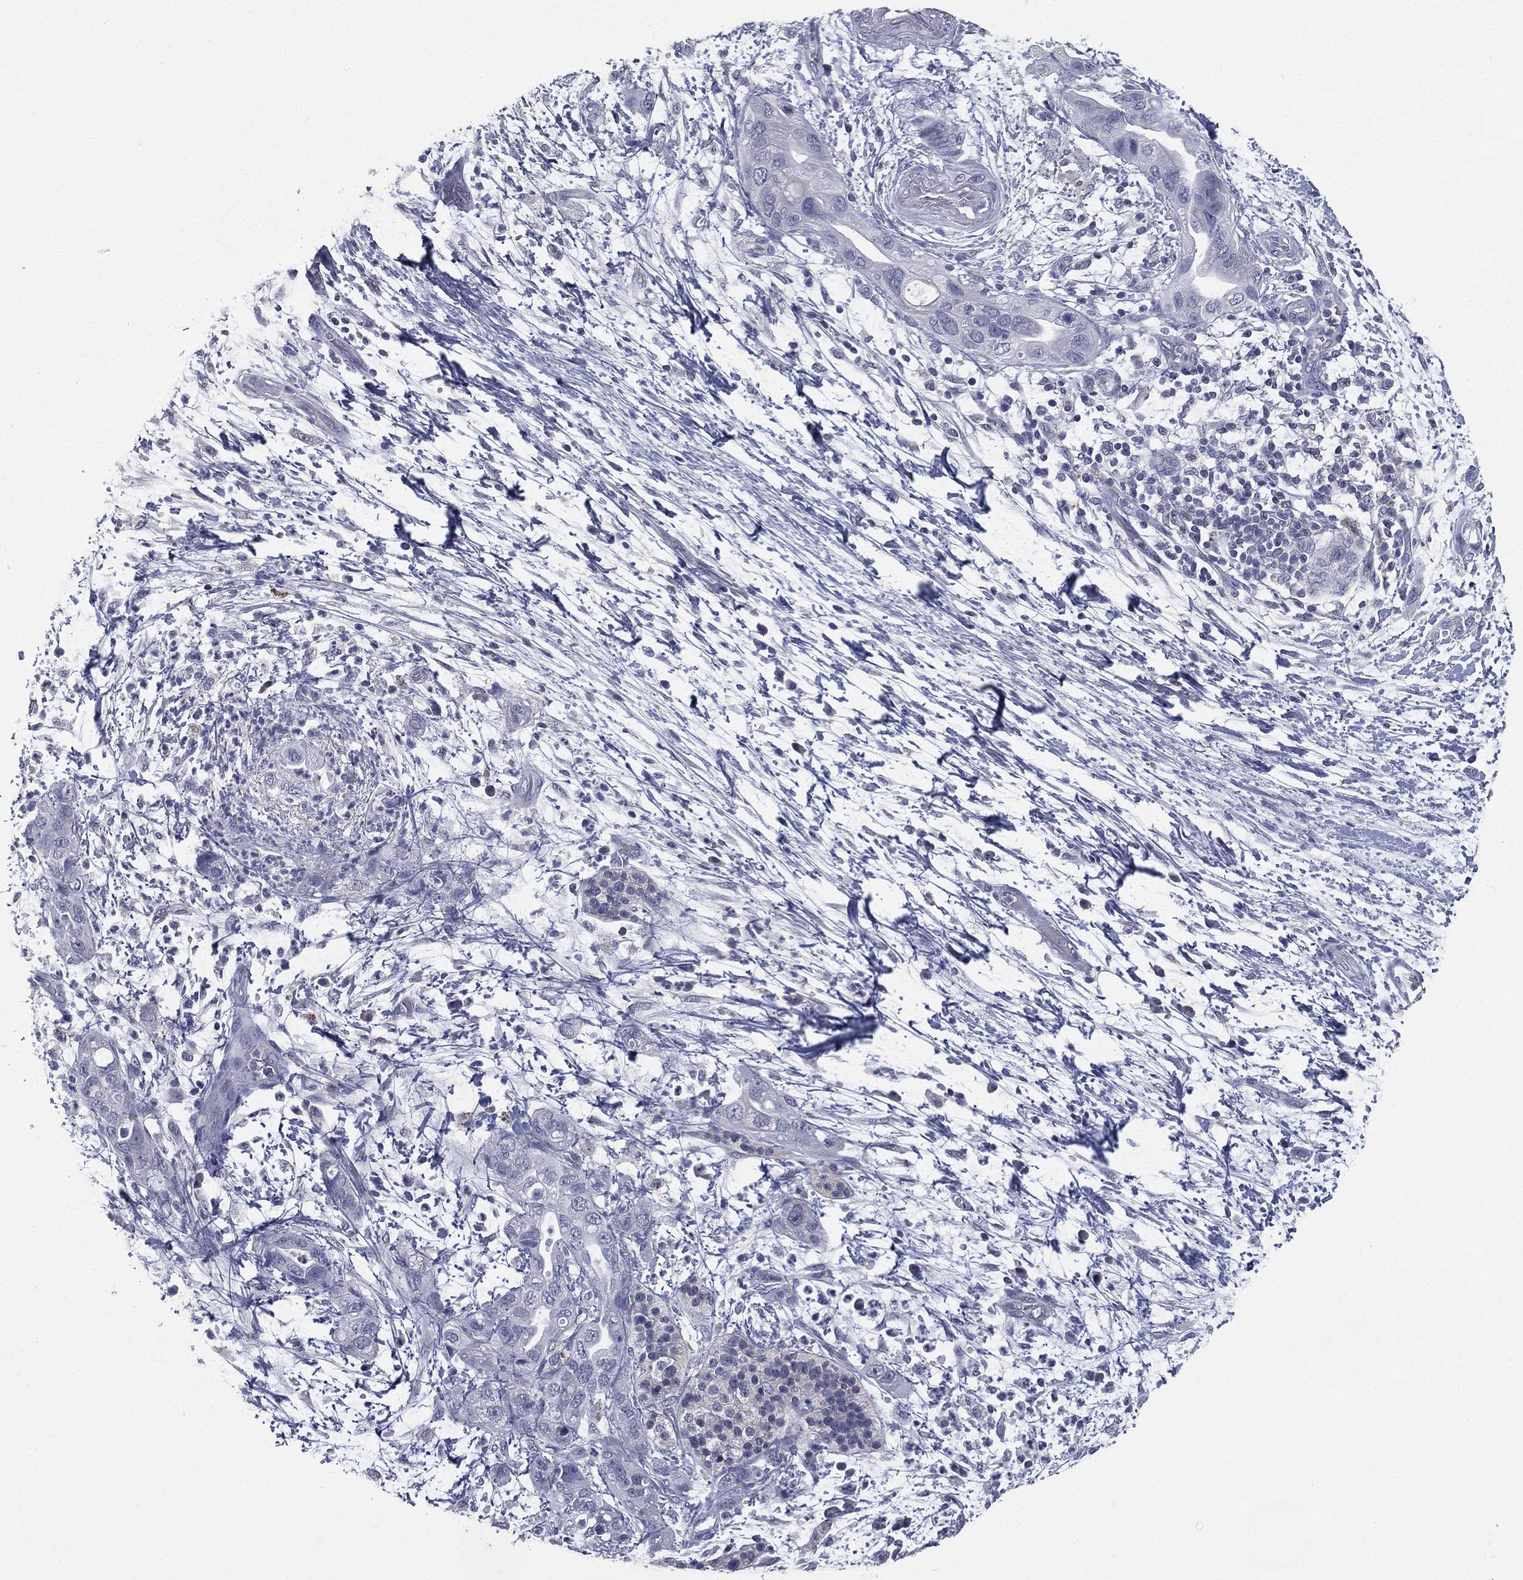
{"staining": {"intensity": "negative", "quantity": "none", "location": "none"}, "tissue": "pancreatic cancer", "cell_type": "Tumor cells", "image_type": "cancer", "snomed": [{"axis": "morphology", "description": "Adenocarcinoma, NOS"}, {"axis": "topography", "description": "Pancreas"}], "caption": "Pancreatic adenocarcinoma was stained to show a protein in brown. There is no significant positivity in tumor cells. (DAB IHC with hematoxylin counter stain).", "gene": "IFT27", "patient": {"sex": "female", "age": 72}}